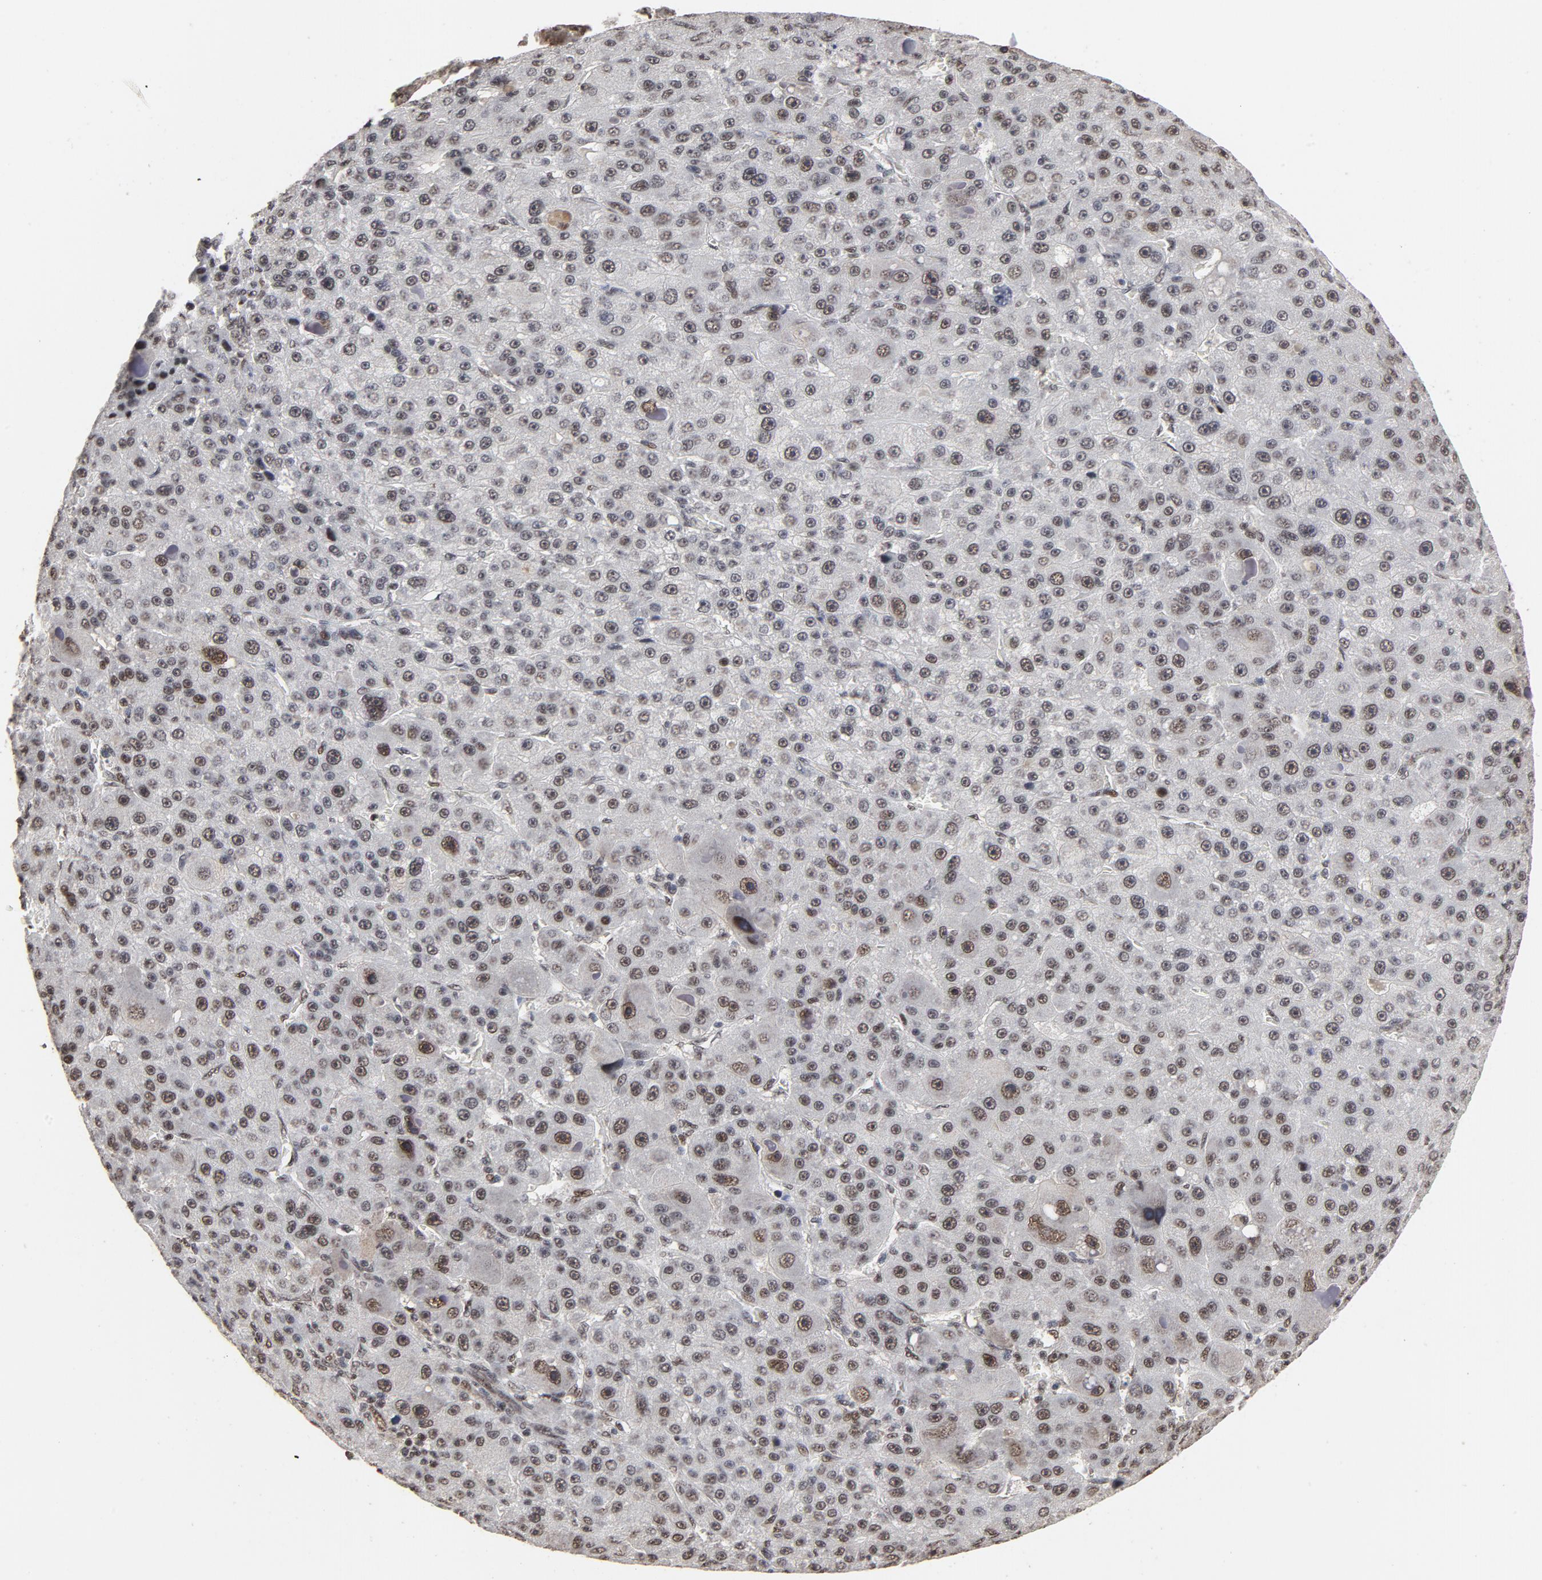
{"staining": {"intensity": "moderate", "quantity": "25%-75%", "location": "nuclear"}, "tissue": "liver cancer", "cell_type": "Tumor cells", "image_type": "cancer", "snomed": [{"axis": "morphology", "description": "Carcinoma, Hepatocellular, NOS"}, {"axis": "topography", "description": "Liver"}], "caption": "DAB (3,3'-diaminobenzidine) immunohistochemical staining of liver cancer (hepatocellular carcinoma) demonstrates moderate nuclear protein expression in approximately 25%-75% of tumor cells.", "gene": "TP53RK", "patient": {"sex": "male", "age": 76}}